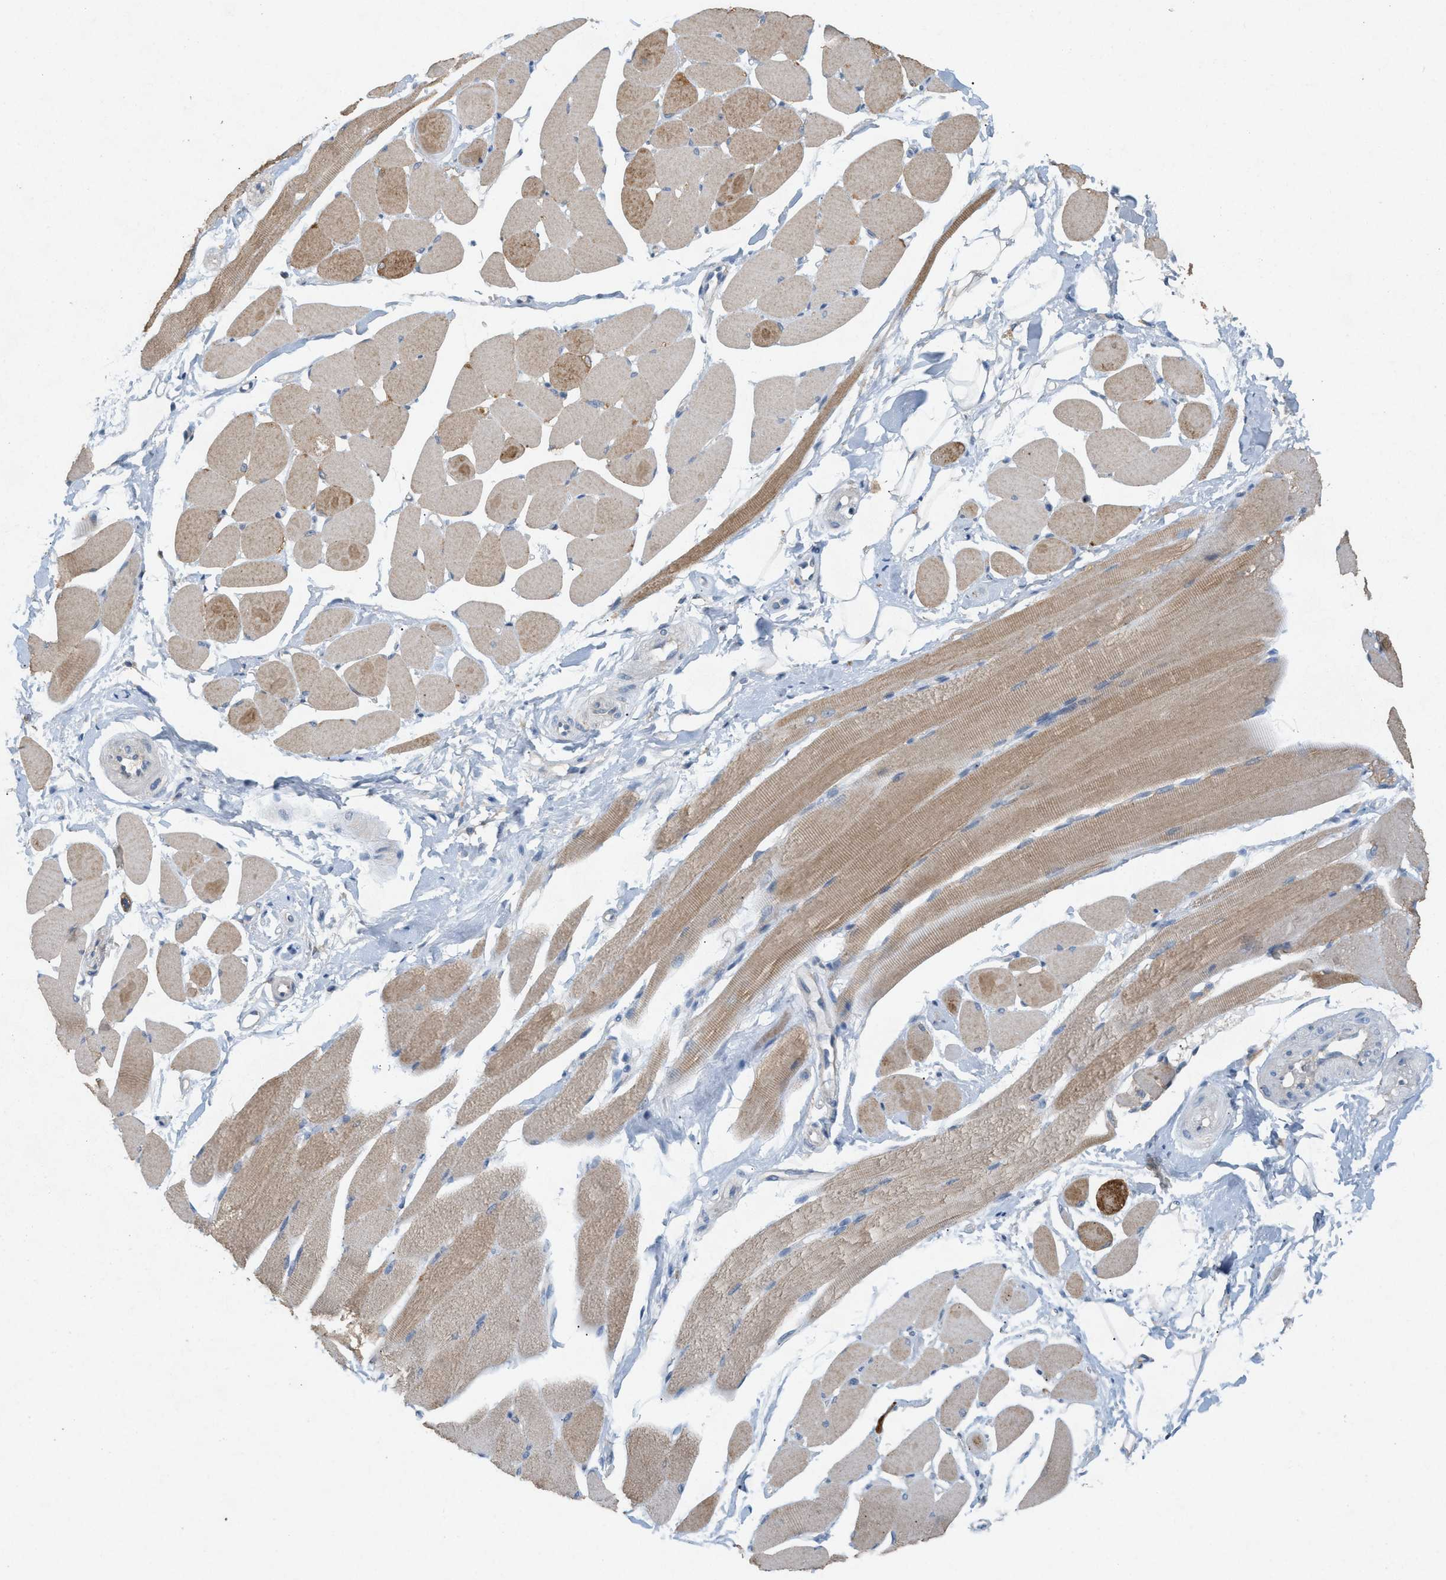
{"staining": {"intensity": "weak", "quantity": ">75%", "location": "cytoplasmic/membranous"}, "tissue": "skeletal muscle", "cell_type": "Myocytes", "image_type": "normal", "snomed": [{"axis": "morphology", "description": "Normal tissue, NOS"}, {"axis": "topography", "description": "Skeletal muscle"}, {"axis": "topography", "description": "Peripheral nerve tissue"}], "caption": "Protein expression by immunohistochemistry demonstrates weak cytoplasmic/membranous positivity in approximately >75% of myocytes in unremarkable skeletal muscle. (Brightfield microscopy of DAB IHC at high magnification).", "gene": "DCAF7", "patient": {"sex": "female", "age": 84}}